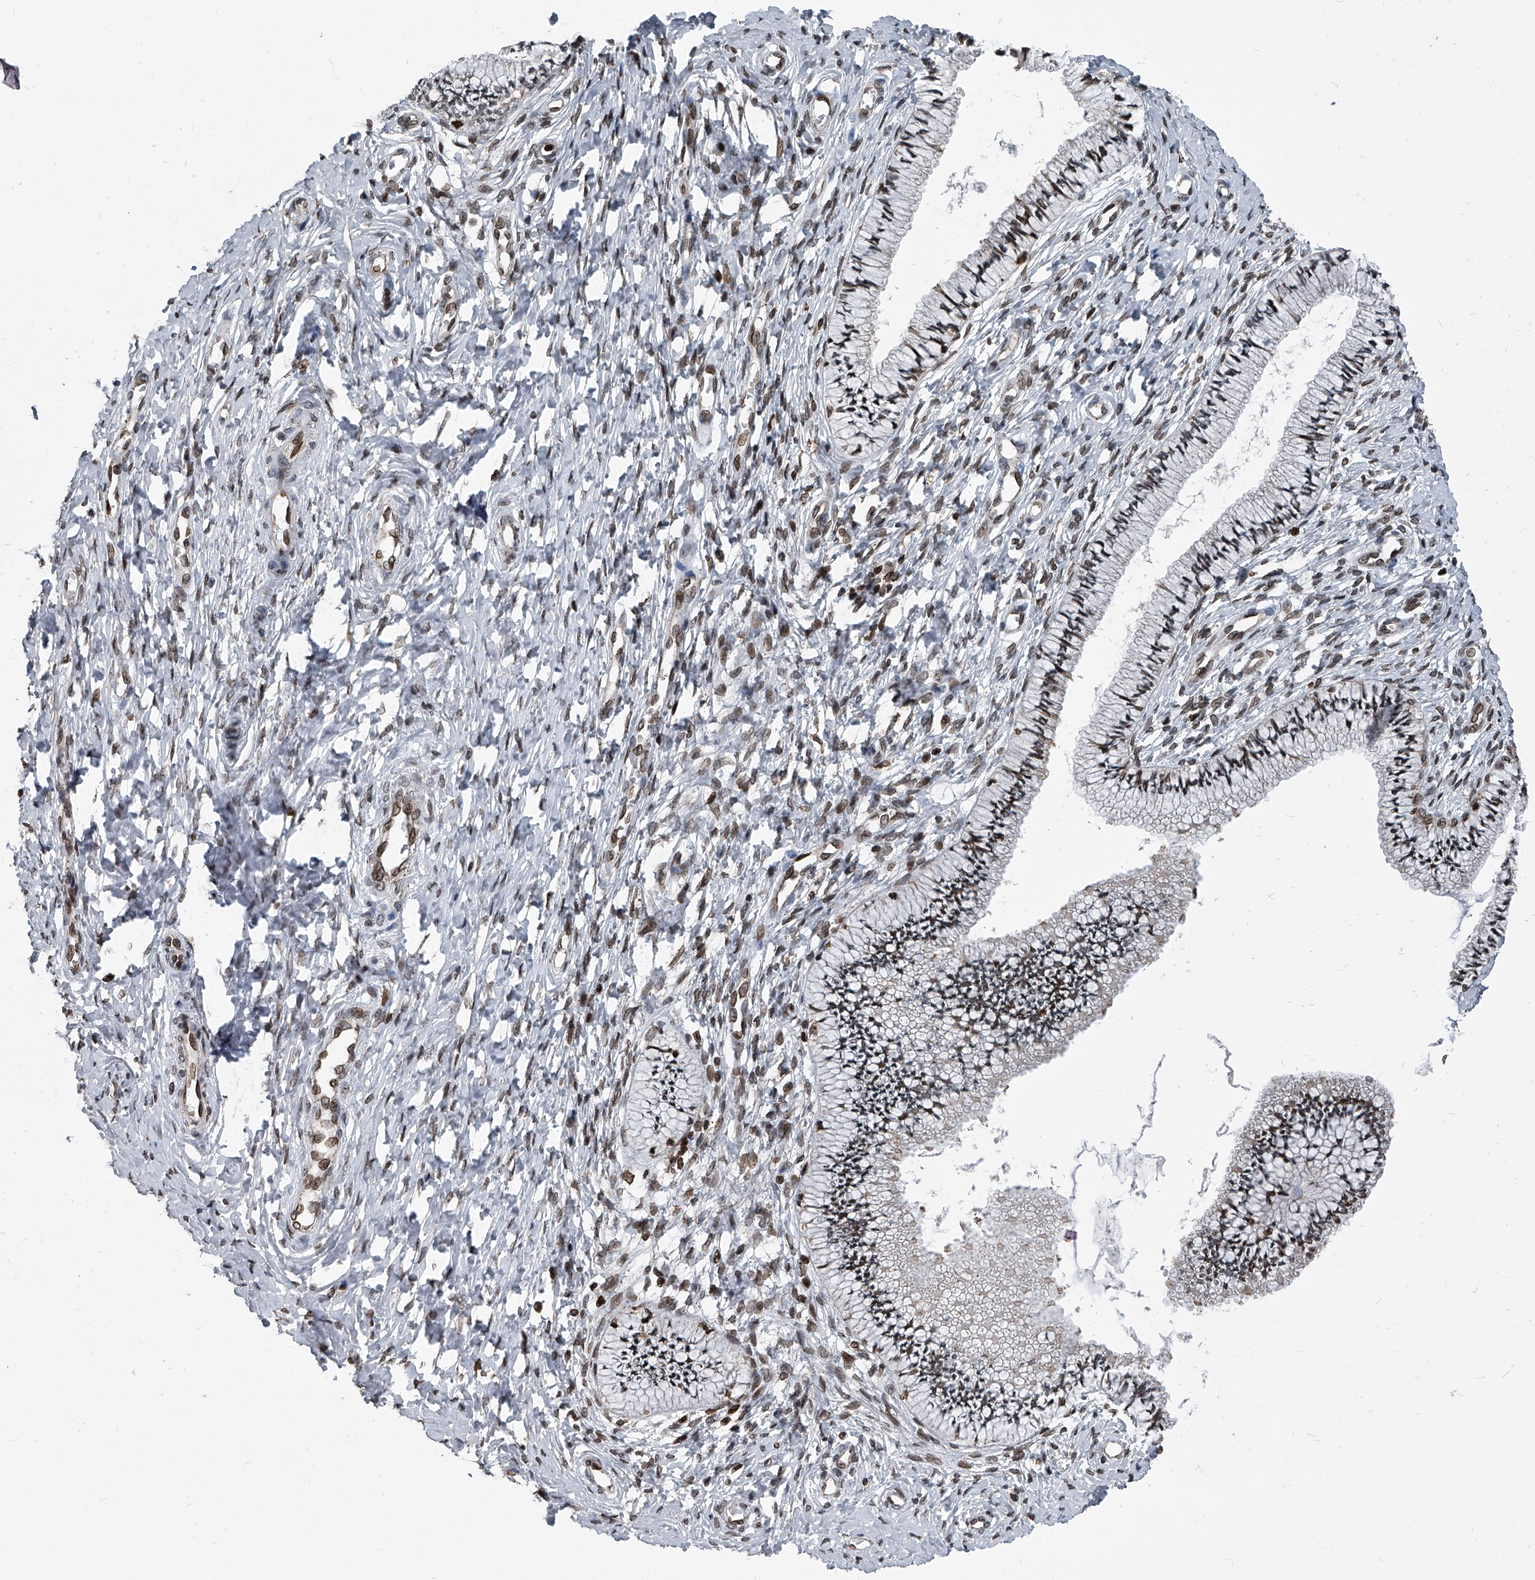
{"staining": {"intensity": "moderate", "quantity": "25%-75%", "location": "cytoplasmic/membranous,nuclear"}, "tissue": "cervix", "cell_type": "Glandular cells", "image_type": "normal", "snomed": [{"axis": "morphology", "description": "Normal tissue, NOS"}, {"axis": "topography", "description": "Cervix"}], "caption": "Immunohistochemical staining of unremarkable cervix exhibits 25%-75% levels of moderate cytoplasmic/membranous,nuclear protein expression in about 25%-75% of glandular cells. The protein is shown in brown color, while the nuclei are stained blue.", "gene": "PHF20", "patient": {"sex": "female", "age": 36}}